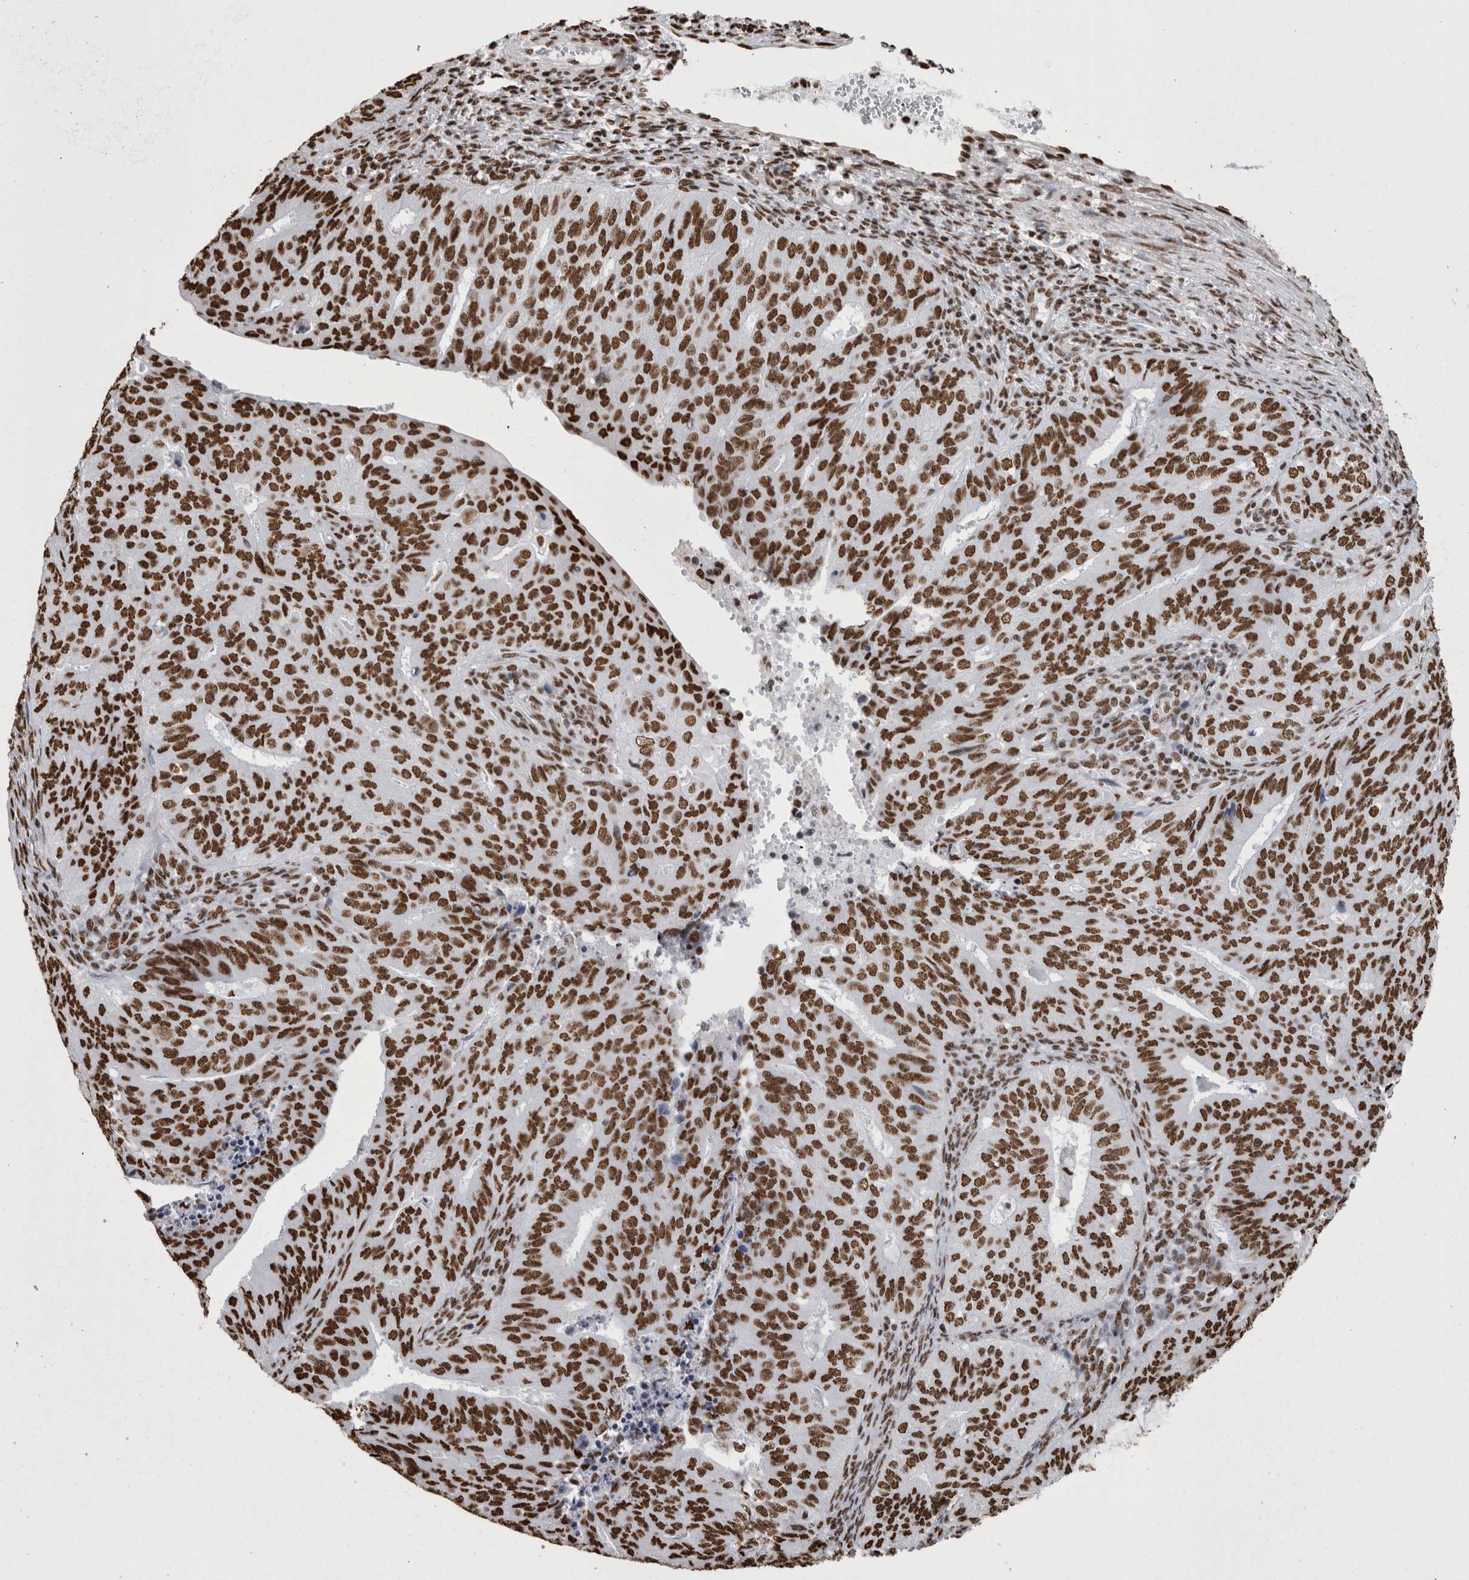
{"staining": {"intensity": "strong", "quantity": ">75%", "location": "nuclear"}, "tissue": "endometrial cancer", "cell_type": "Tumor cells", "image_type": "cancer", "snomed": [{"axis": "morphology", "description": "Adenocarcinoma, NOS"}, {"axis": "topography", "description": "Endometrium"}], "caption": "Endometrial cancer (adenocarcinoma) stained for a protein exhibits strong nuclear positivity in tumor cells. (DAB (3,3'-diaminobenzidine) IHC with brightfield microscopy, high magnification).", "gene": "HNRNPM", "patient": {"sex": "female", "age": 32}}